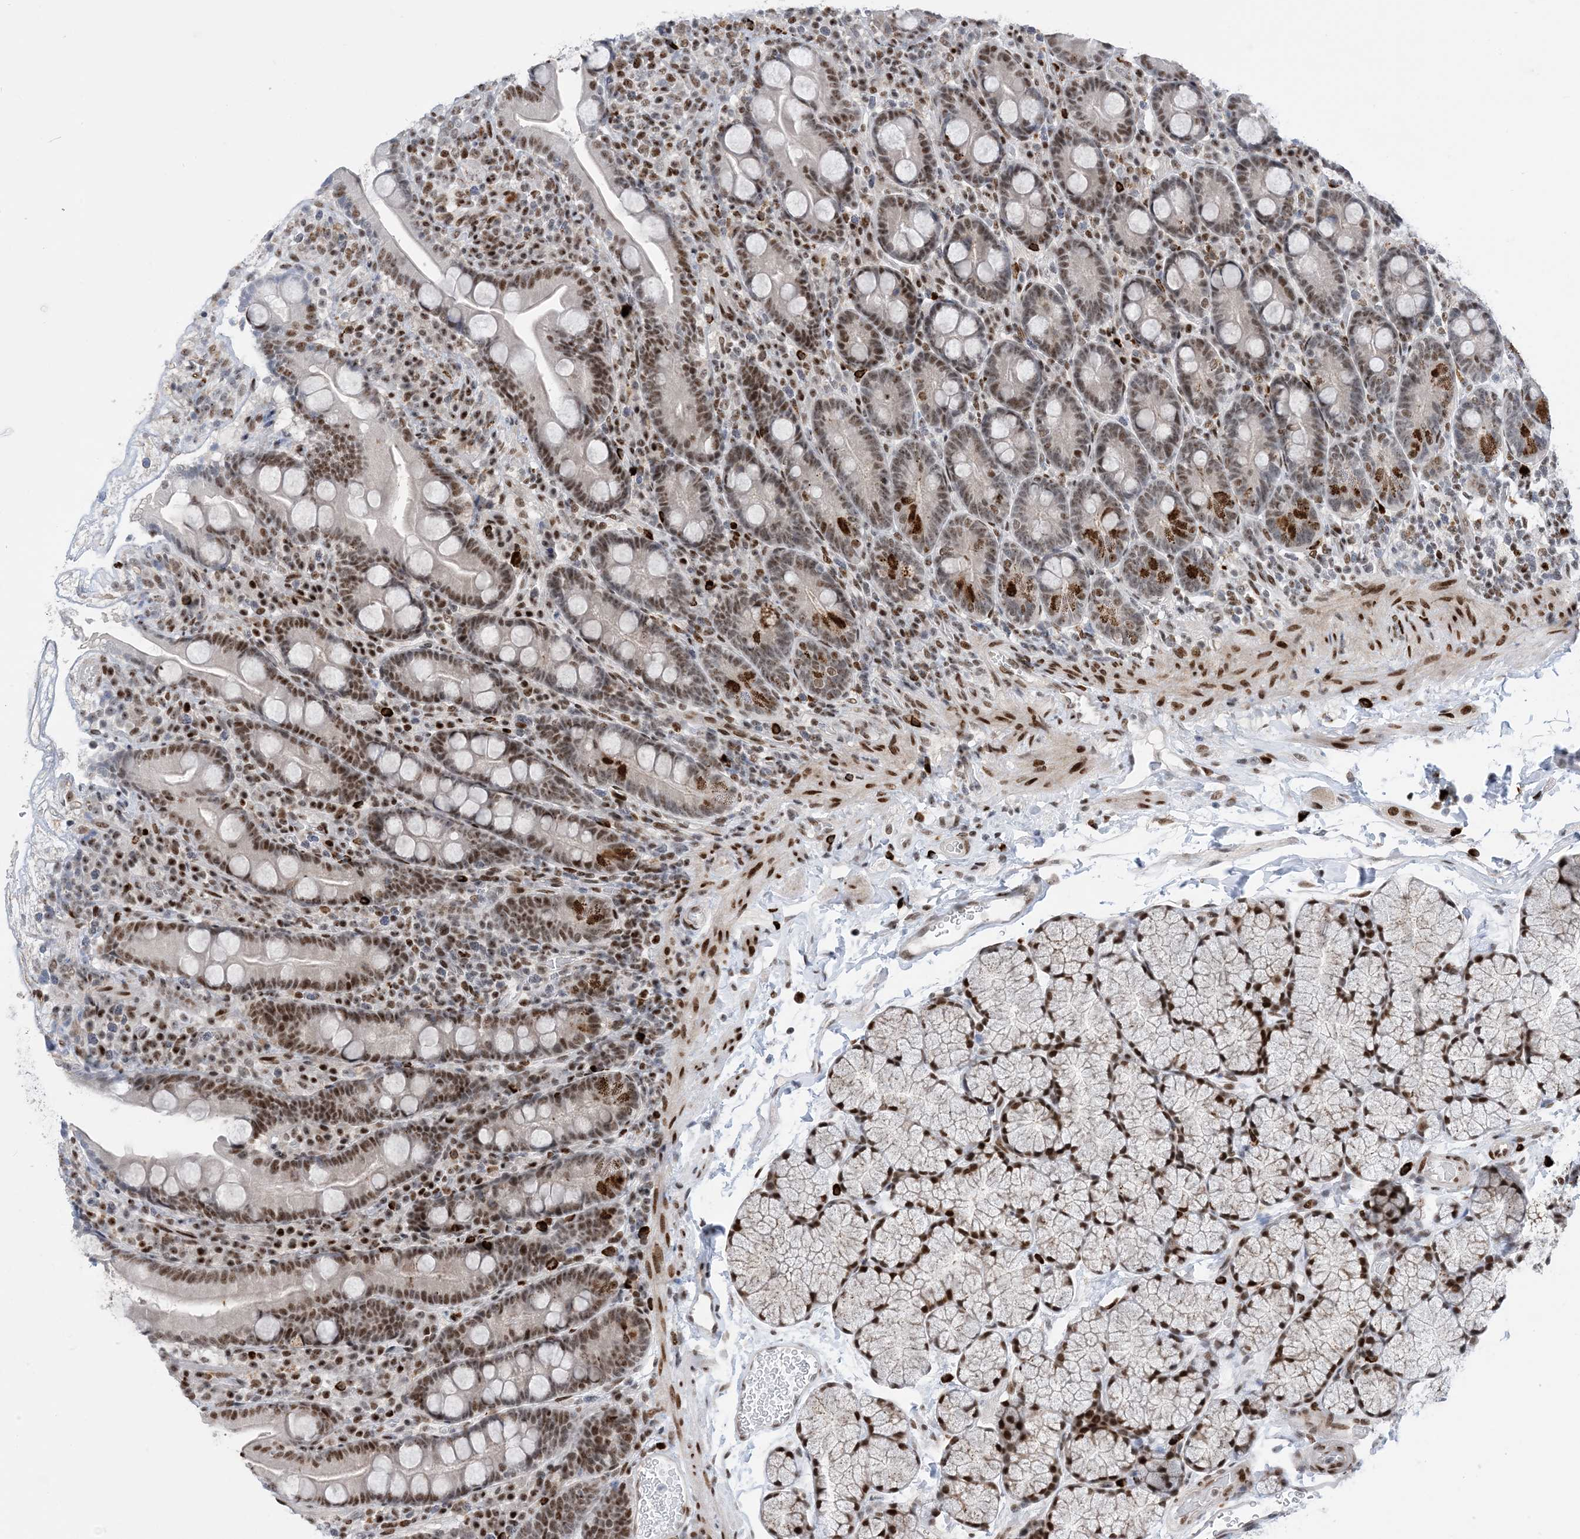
{"staining": {"intensity": "moderate", "quantity": ">75%", "location": "nuclear"}, "tissue": "duodenum", "cell_type": "Glandular cells", "image_type": "normal", "snomed": [{"axis": "morphology", "description": "Normal tissue, NOS"}, {"axis": "topography", "description": "Duodenum"}], "caption": "IHC histopathology image of benign duodenum stained for a protein (brown), which shows medium levels of moderate nuclear expression in about >75% of glandular cells.", "gene": "TSPYL1", "patient": {"sex": "male", "age": 35}}